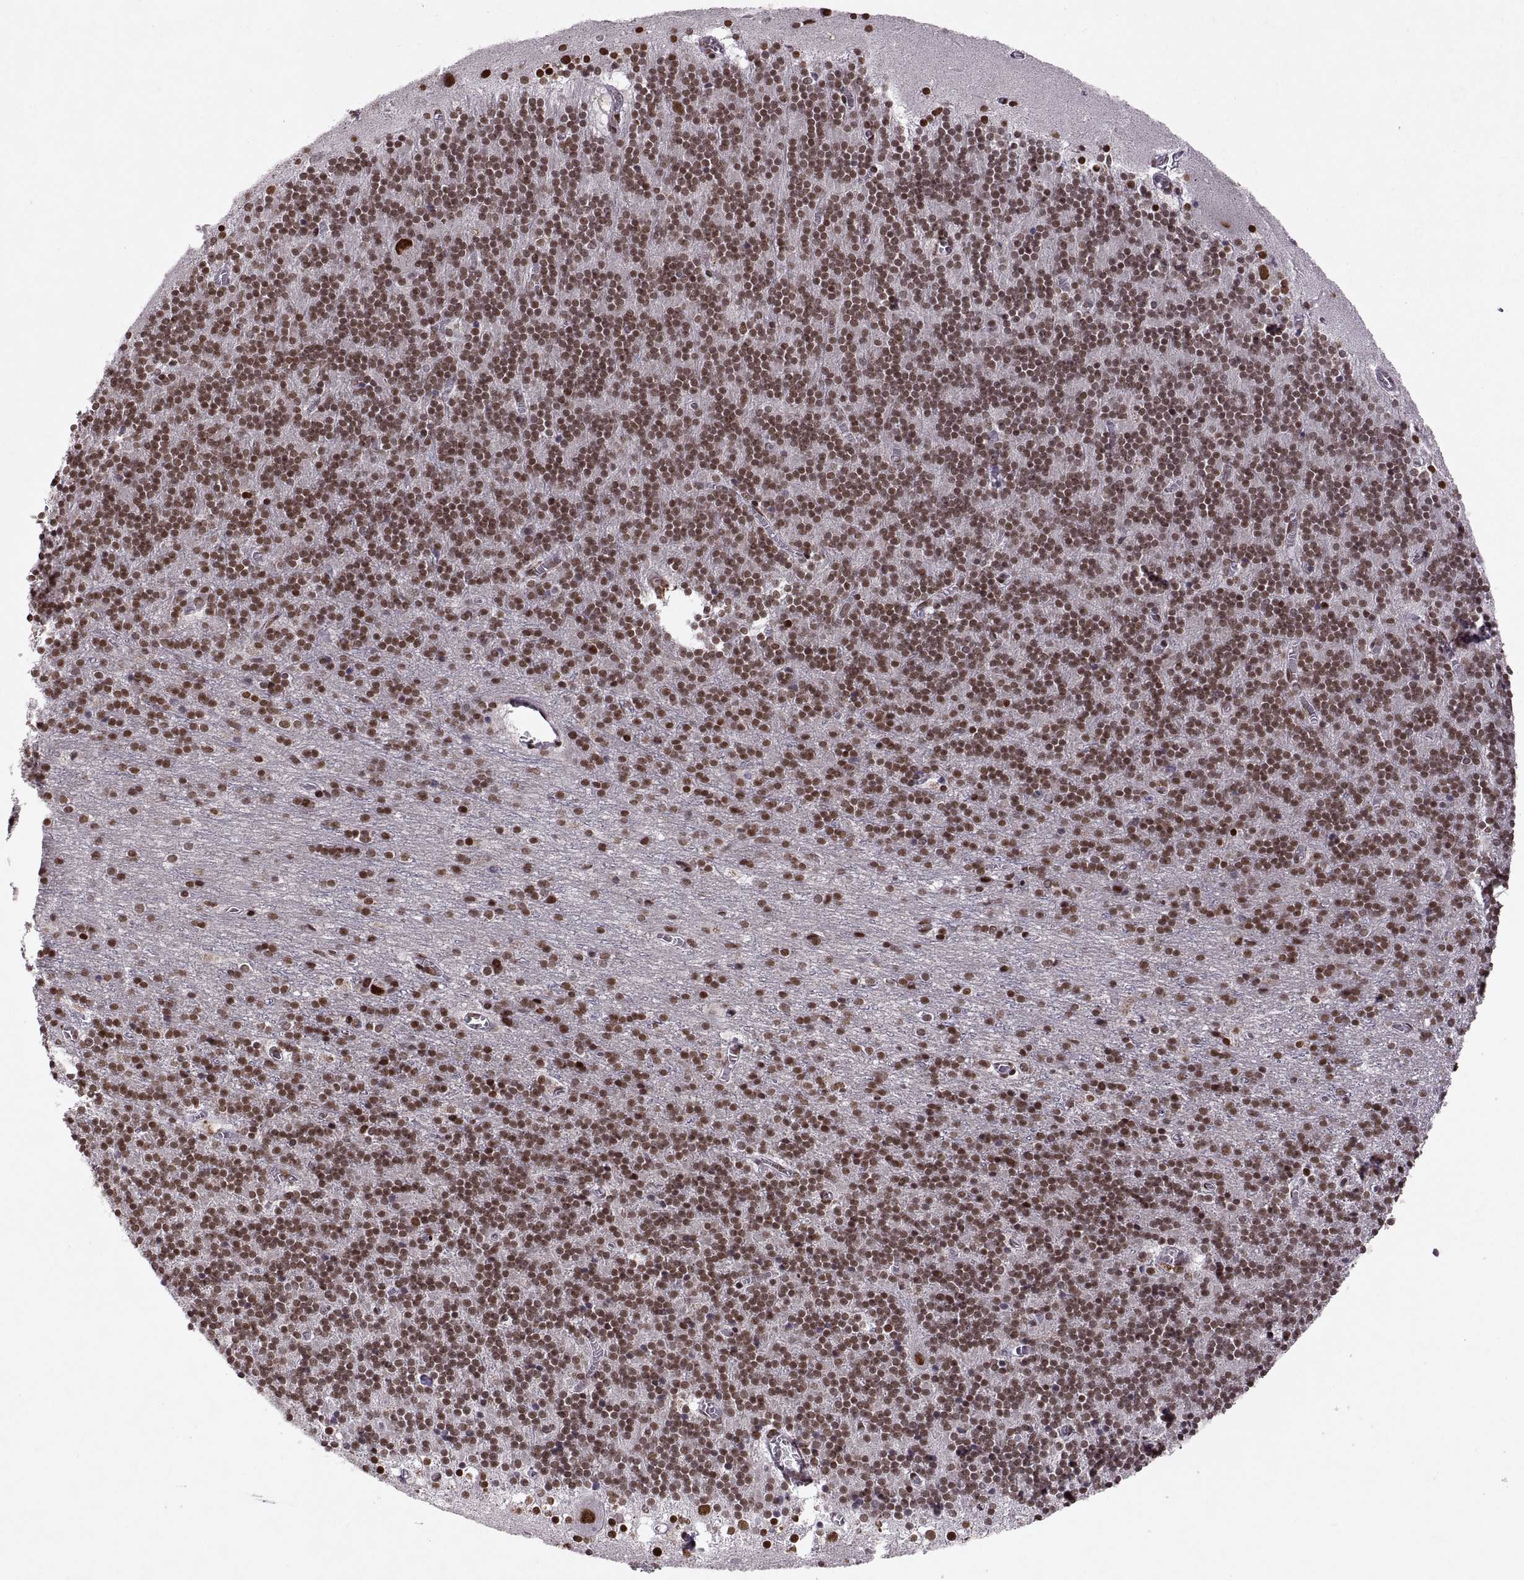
{"staining": {"intensity": "strong", "quantity": ">75%", "location": "nuclear"}, "tissue": "cerebellum", "cell_type": "Cells in granular layer", "image_type": "normal", "snomed": [{"axis": "morphology", "description": "Normal tissue, NOS"}, {"axis": "topography", "description": "Cerebellum"}], "caption": "Immunohistochemical staining of normal cerebellum displays strong nuclear protein staining in approximately >75% of cells in granular layer. (DAB IHC, brown staining for protein, blue staining for nuclei).", "gene": "MT1E", "patient": {"sex": "male", "age": 70}}